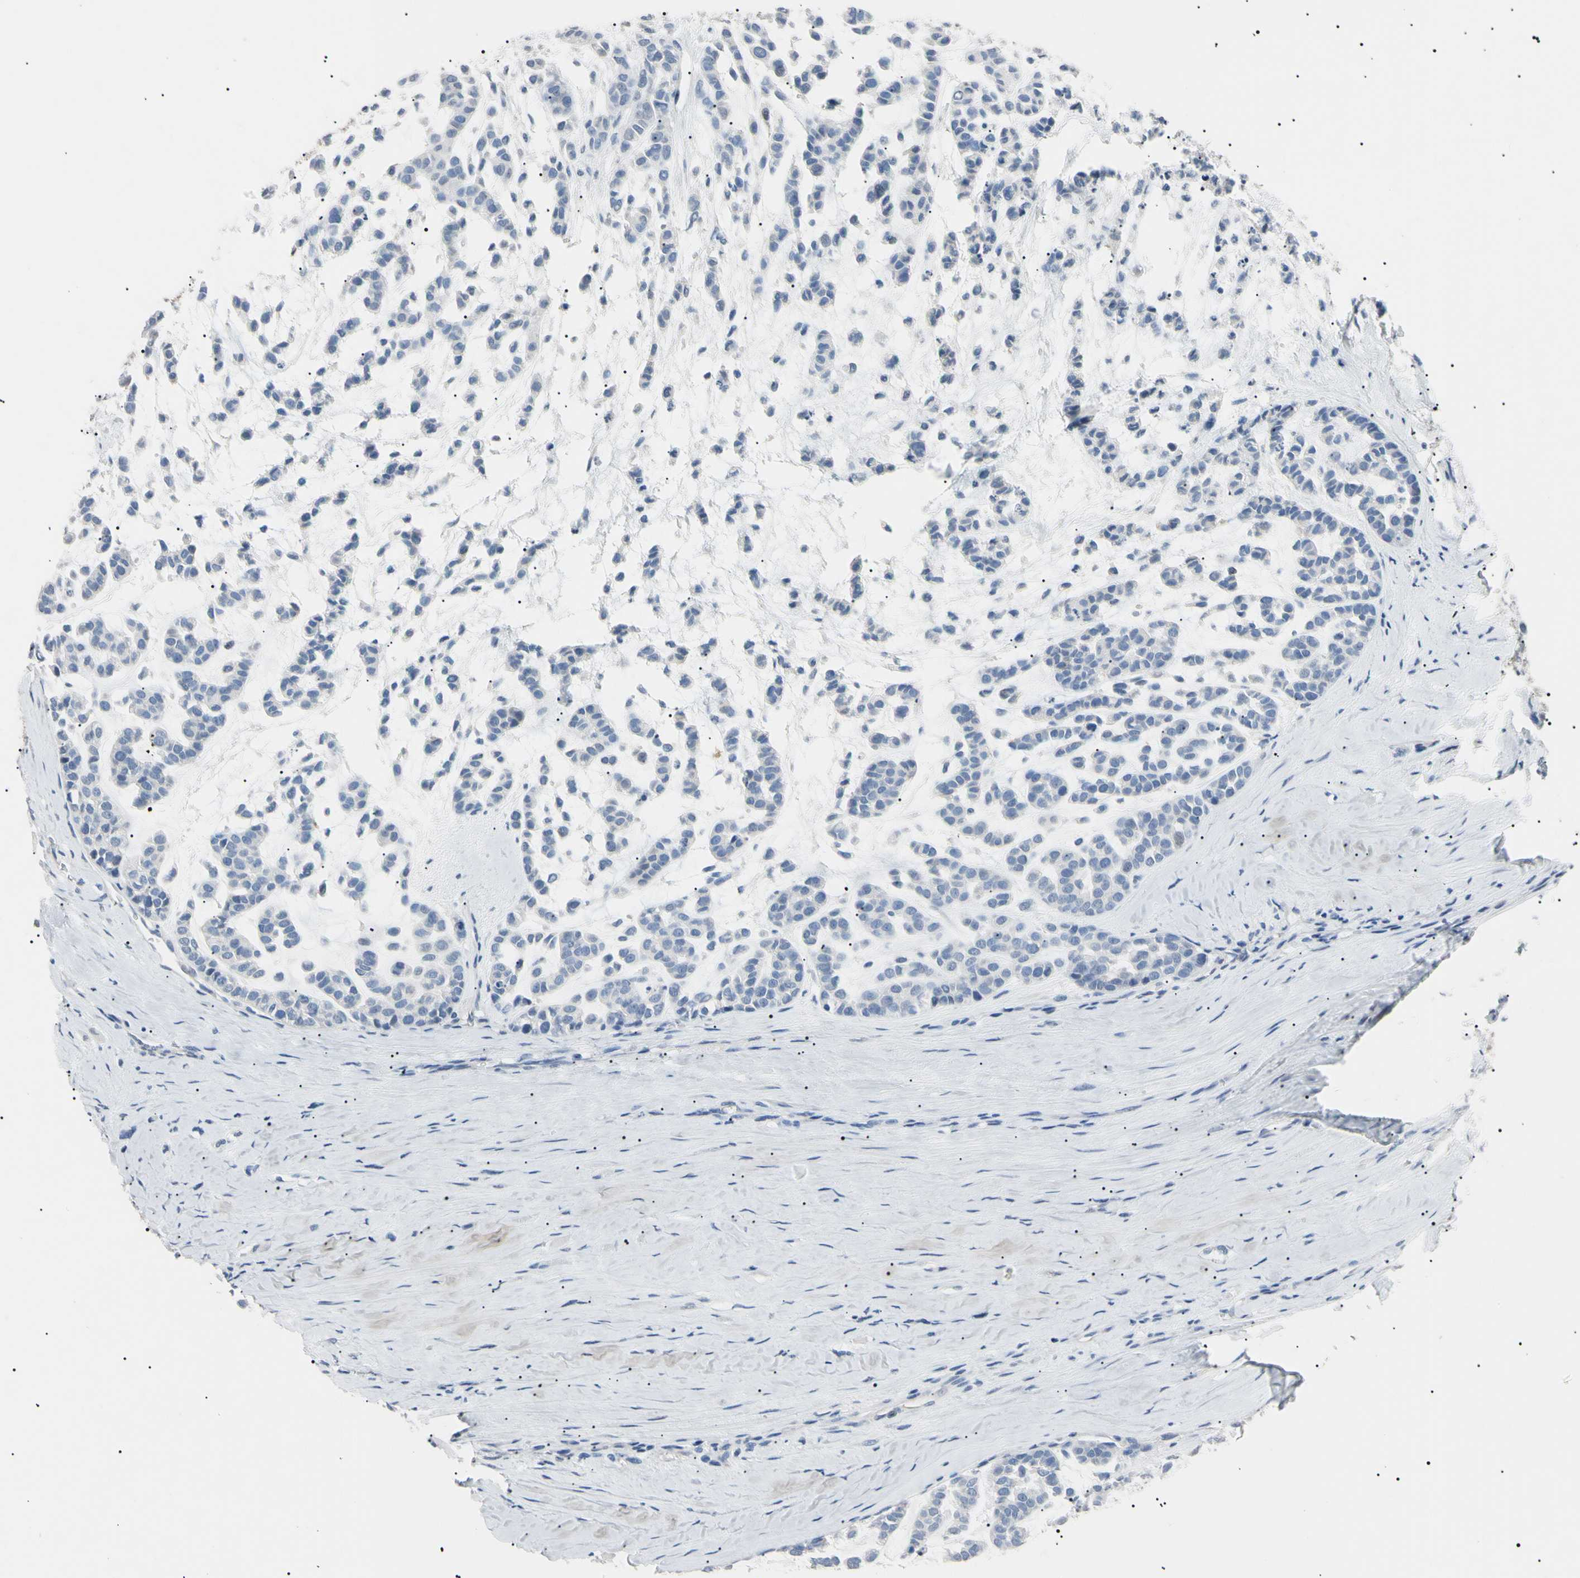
{"staining": {"intensity": "negative", "quantity": "none", "location": "none"}, "tissue": "head and neck cancer", "cell_type": "Tumor cells", "image_type": "cancer", "snomed": [{"axis": "morphology", "description": "Adenocarcinoma, NOS"}, {"axis": "morphology", "description": "Adenoma, NOS"}, {"axis": "topography", "description": "Head-Neck"}], "caption": "A micrograph of head and neck adenocarcinoma stained for a protein exhibits no brown staining in tumor cells.", "gene": "CGB3", "patient": {"sex": "female", "age": 55}}